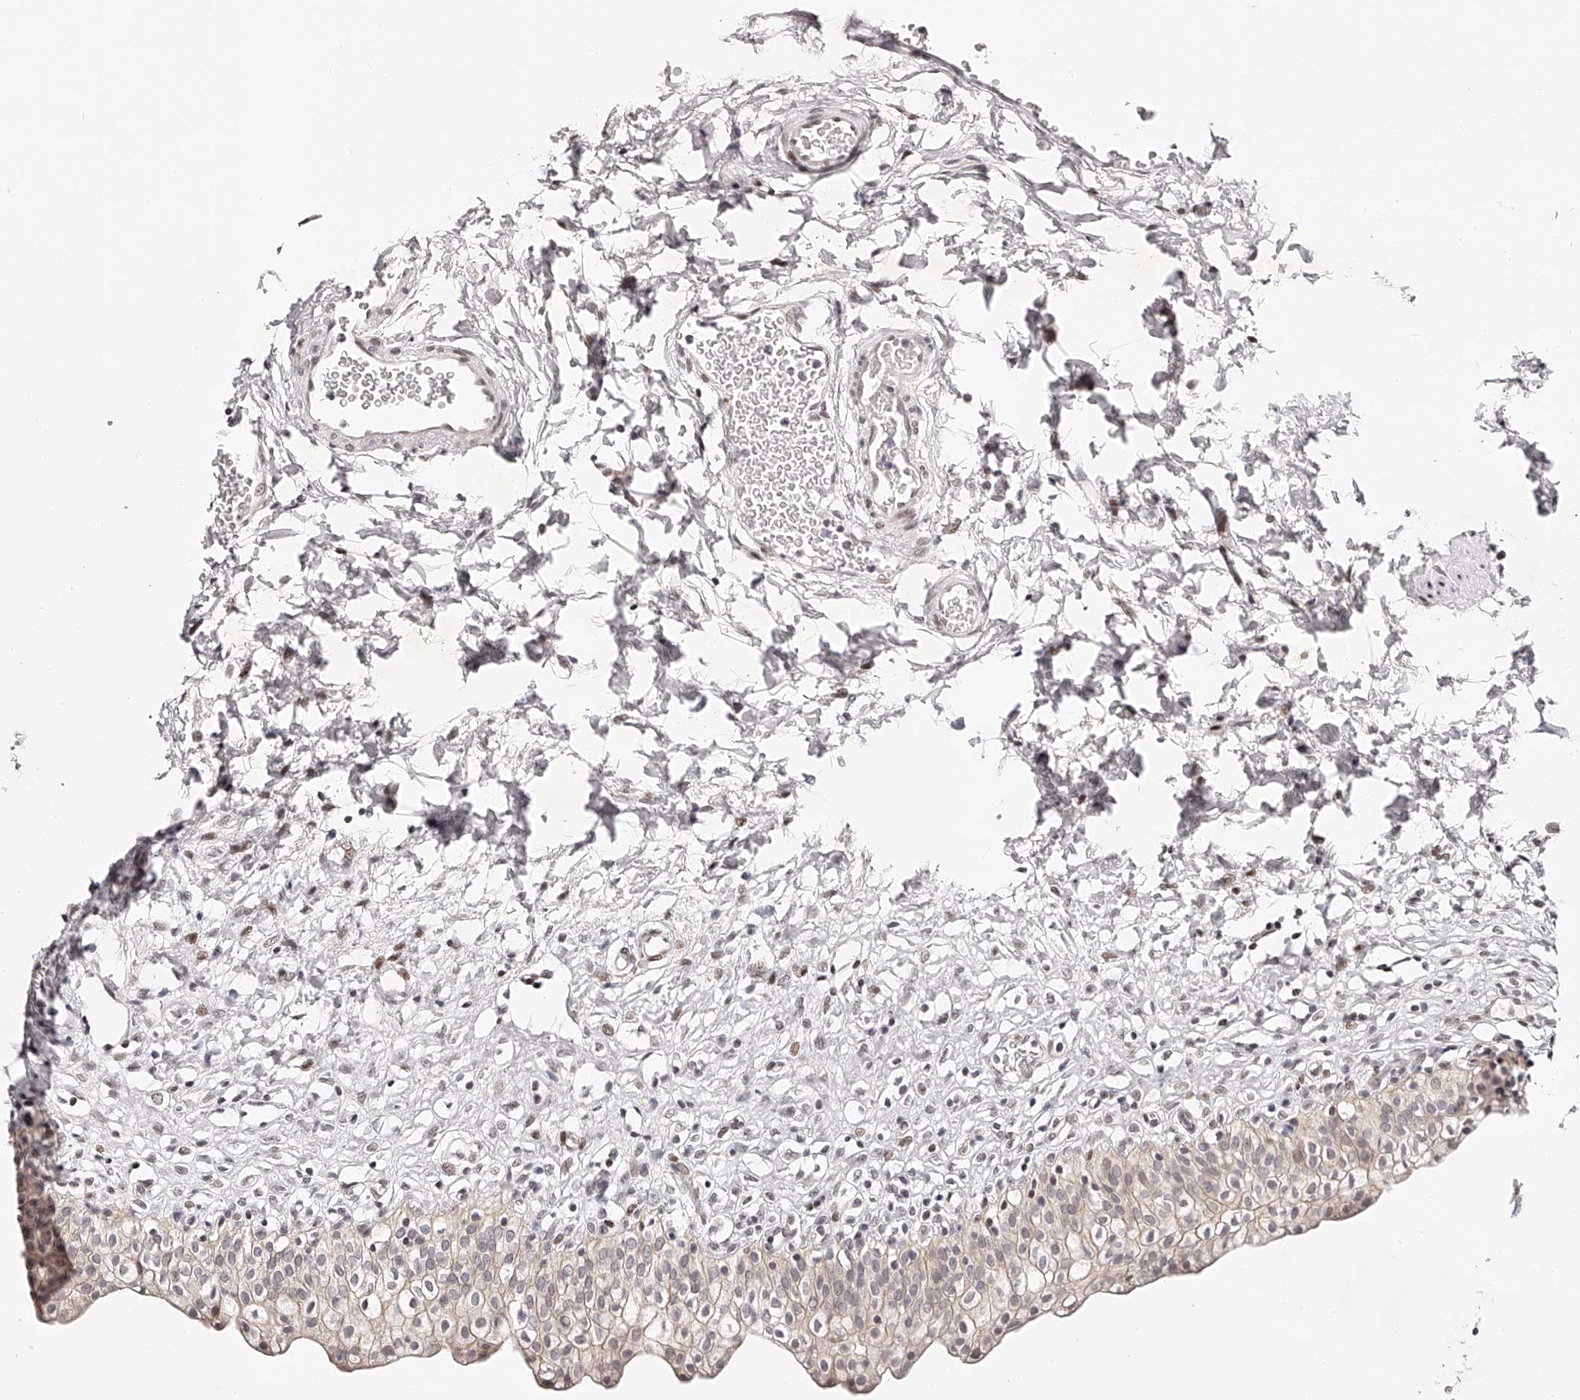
{"staining": {"intensity": "weak", "quantity": "25%-75%", "location": "cytoplasmic/membranous"}, "tissue": "urinary bladder", "cell_type": "Urothelial cells", "image_type": "normal", "snomed": [{"axis": "morphology", "description": "Normal tissue, NOS"}, {"axis": "topography", "description": "Urinary bladder"}], "caption": "The histopathology image exhibits immunohistochemical staining of benign urinary bladder. There is weak cytoplasmic/membranous expression is appreciated in approximately 25%-75% of urothelial cells.", "gene": "USF3", "patient": {"sex": "male", "age": 55}}